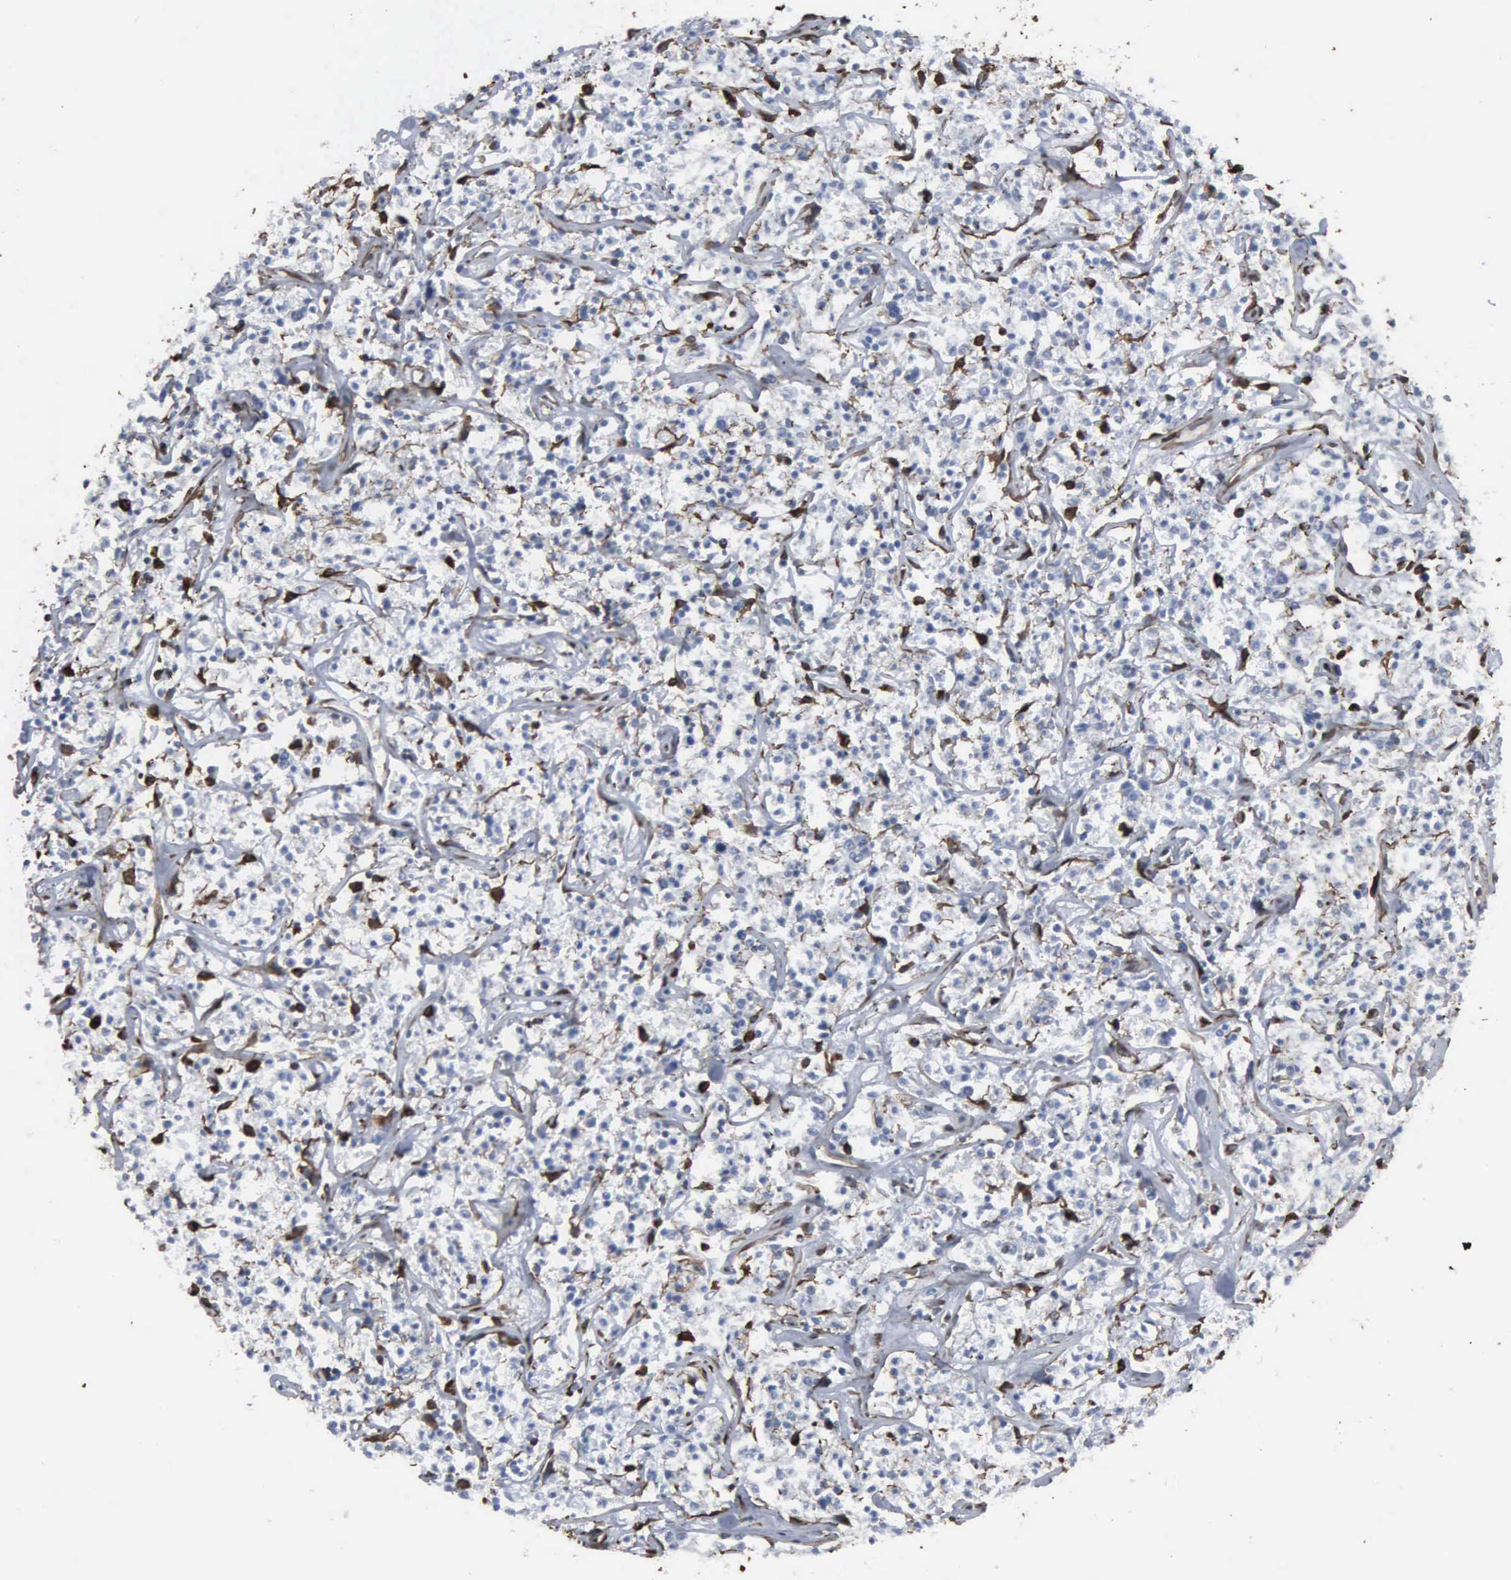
{"staining": {"intensity": "moderate", "quantity": "<25%", "location": "nuclear"}, "tissue": "lymphoma", "cell_type": "Tumor cells", "image_type": "cancer", "snomed": [{"axis": "morphology", "description": "Malignant lymphoma, non-Hodgkin's type, Low grade"}, {"axis": "topography", "description": "Small intestine"}], "caption": "Protein staining of low-grade malignant lymphoma, non-Hodgkin's type tissue demonstrates moderate nuclear staining in approximately <25% of tumor cells. The protein is stained brown, and the nuclei are stained in blue (DAB (3,3'-diaminobenzidine) IHC with brightfield microscopy, high magnification).", "gene": "CCNE1", "patient": {"sex": "female", "age": 59}}